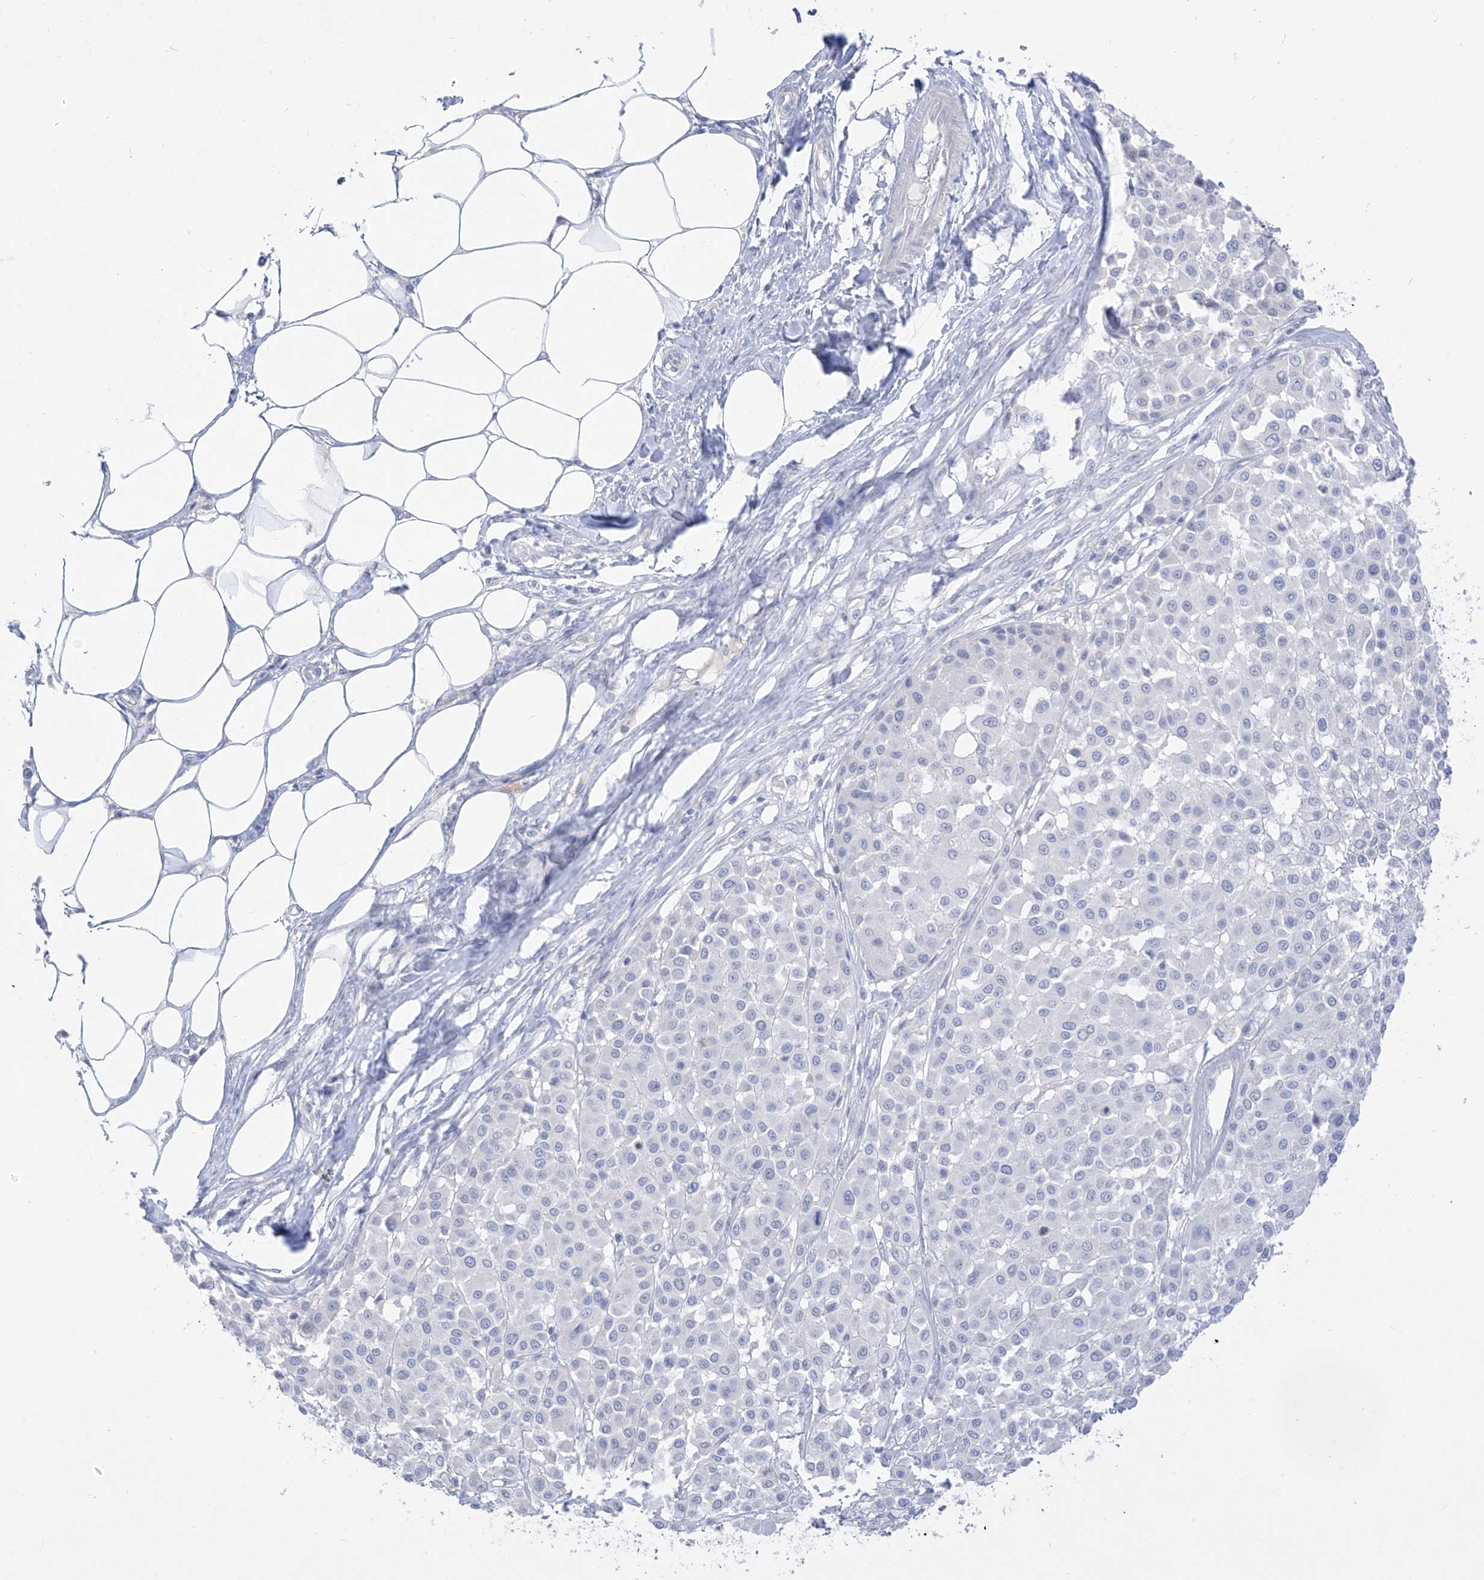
{"staining": {"intensity": "negative", "quantity": "none", "location": "none"}, "tissue": "melanoma", "cell_type": "Tumor cells", "image_type": "cancer", "snomed": [{"axis": "morphology", "description": "Malignant melanoma, Metastatic site"}, {"axis": "topography", "description": "Soft tissue"}], "caption": "Tumor cells are negative for protein expression in human malignant melanoma (metastatic site).", "gene": "TGM4", "patient": {"sex": "male", "age": 41}}